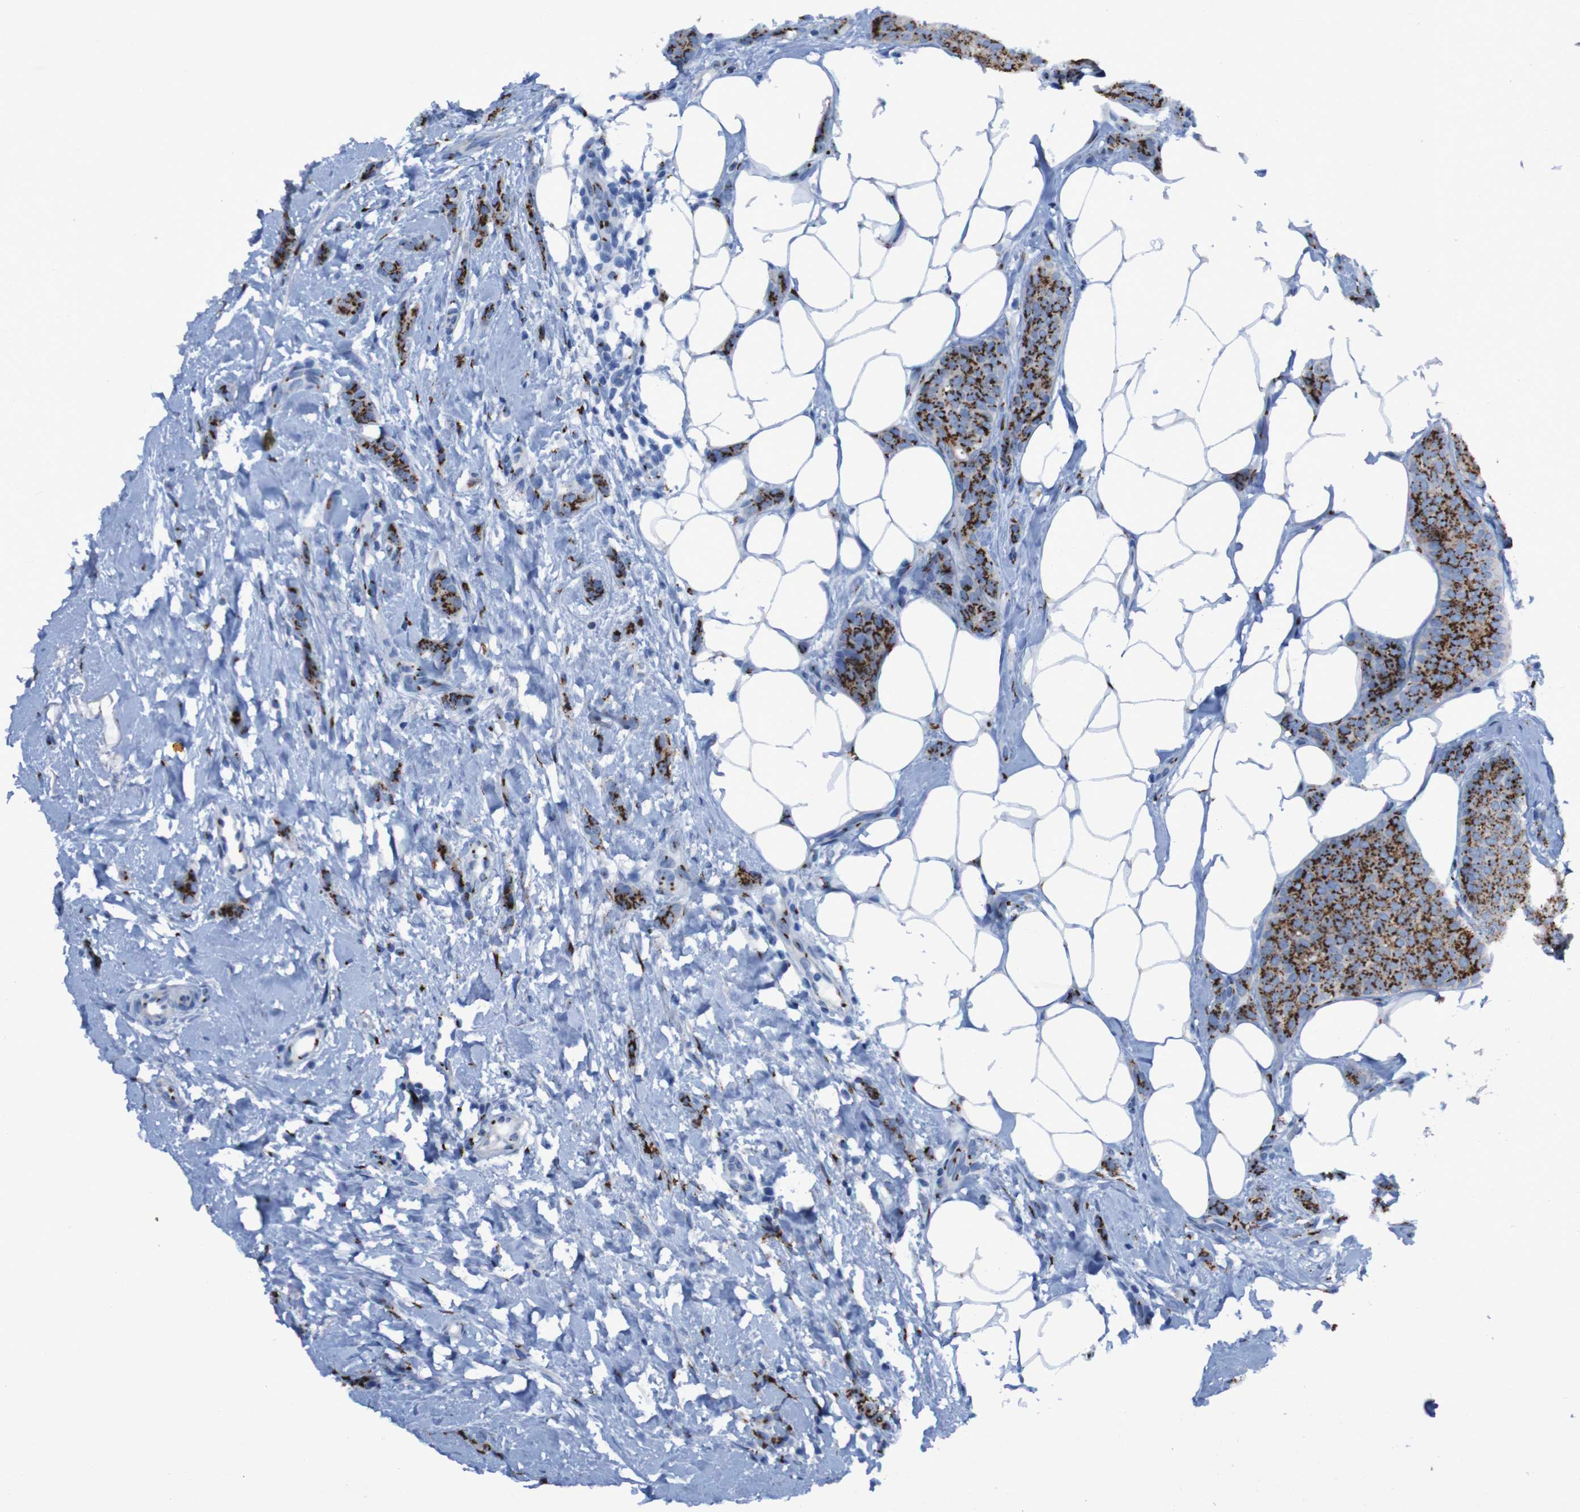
{"staining": {"intensity": "strong", "quantity": ">75%", "location": "cytoplasmic/membranous"}, "tissue": "breast cancer", "cell_type": "Tumor cells", "image_type": "cancer", "snomed": [{"axis": "morphology", "description": "Lobular carcinoma"}, {"axis": "topography", "description": "Skin"}, {"axis": "topography", "description": "Breast"}], "caption": "Immunohistochemistry staining of breast lobular carcinoma, which exhibits high levels of strong cytoplasmic/membranous expression in approximately >75% of tumor cells indicating strong cytoplasmic/membranous protein expression. The staining was performed using DAB (brown) for protein detection and nuclei were counterstained in hematoxylin (blue).", "gene": "GOLM1", "patient": {"sex": "female", "age": 46}}